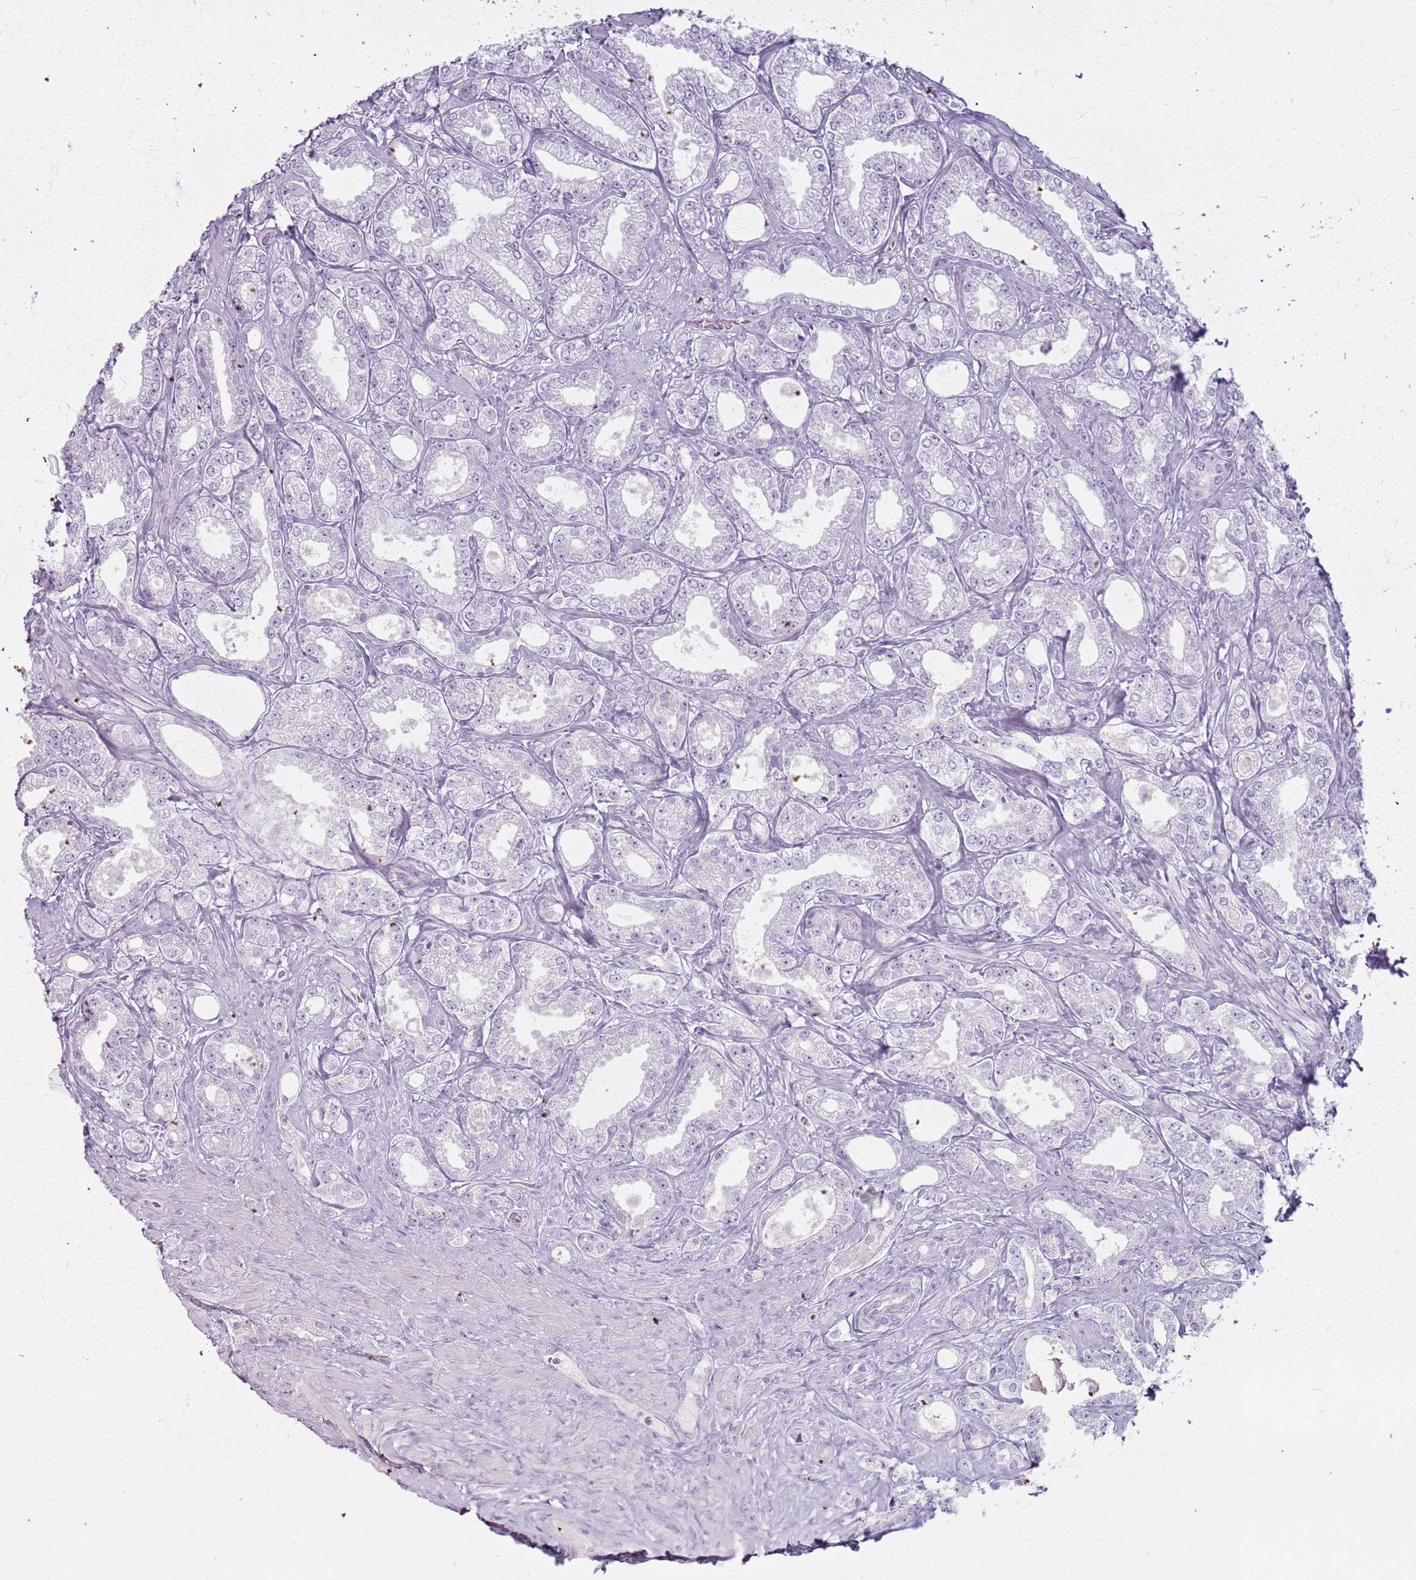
{"staining": {"intensity": "negative", "quantity": "none", "location": "none"}, "tissue": "prostate cancer", "cell_type": "Tumor cells", "image_type": "cancer", "snomed": [{"axis": "morphology", "description": "Adenocarcinoma, Low grade"}, {"axis": "topography", "description": "Prostate"}], "caption": "This is an IHC micrograph of human prostate cancer. There is no expression in tumor cells.", "gene": "CSRP3", "patient": {"sex": "male", "age": 63}}